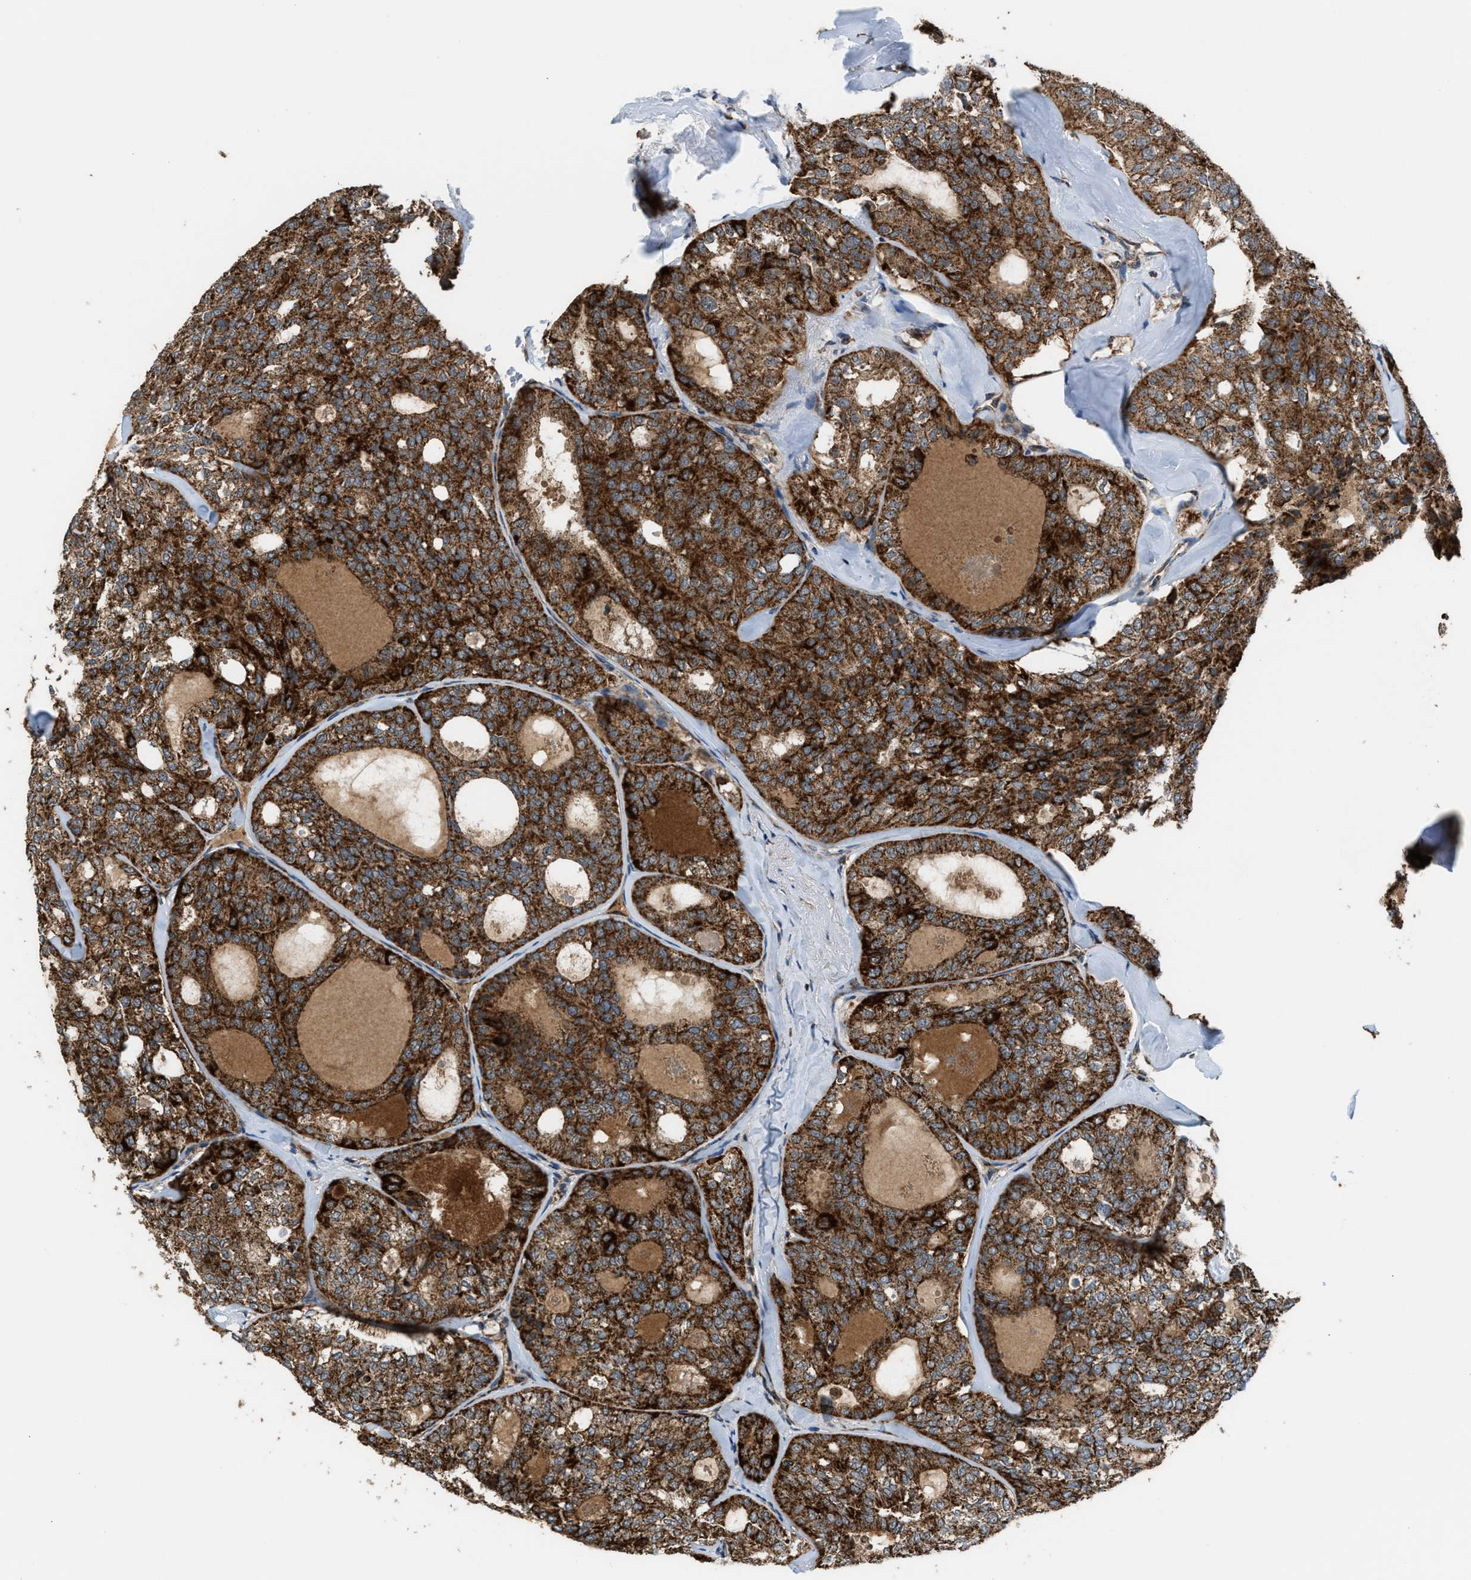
{"staining": {"intensity": "strong", "quantity": ">75%", "location": "cytoplasmic/membranous"}, "tissue": "thyroid cancer", "cell_type": "Tumor cells", "image_type": "cancer", "snomed": [{"axis": "morphology", "description": "Follicular adenoma carcinoma, NOS"}, {"axis": "topography", "description": "Thyroid gland"}], "caption": "Thyroid cancer stained with a protein marker shows strong staining in tumor cells.", "gene": "SGSM2", "patient": {"sex": "male", "age": 75}}